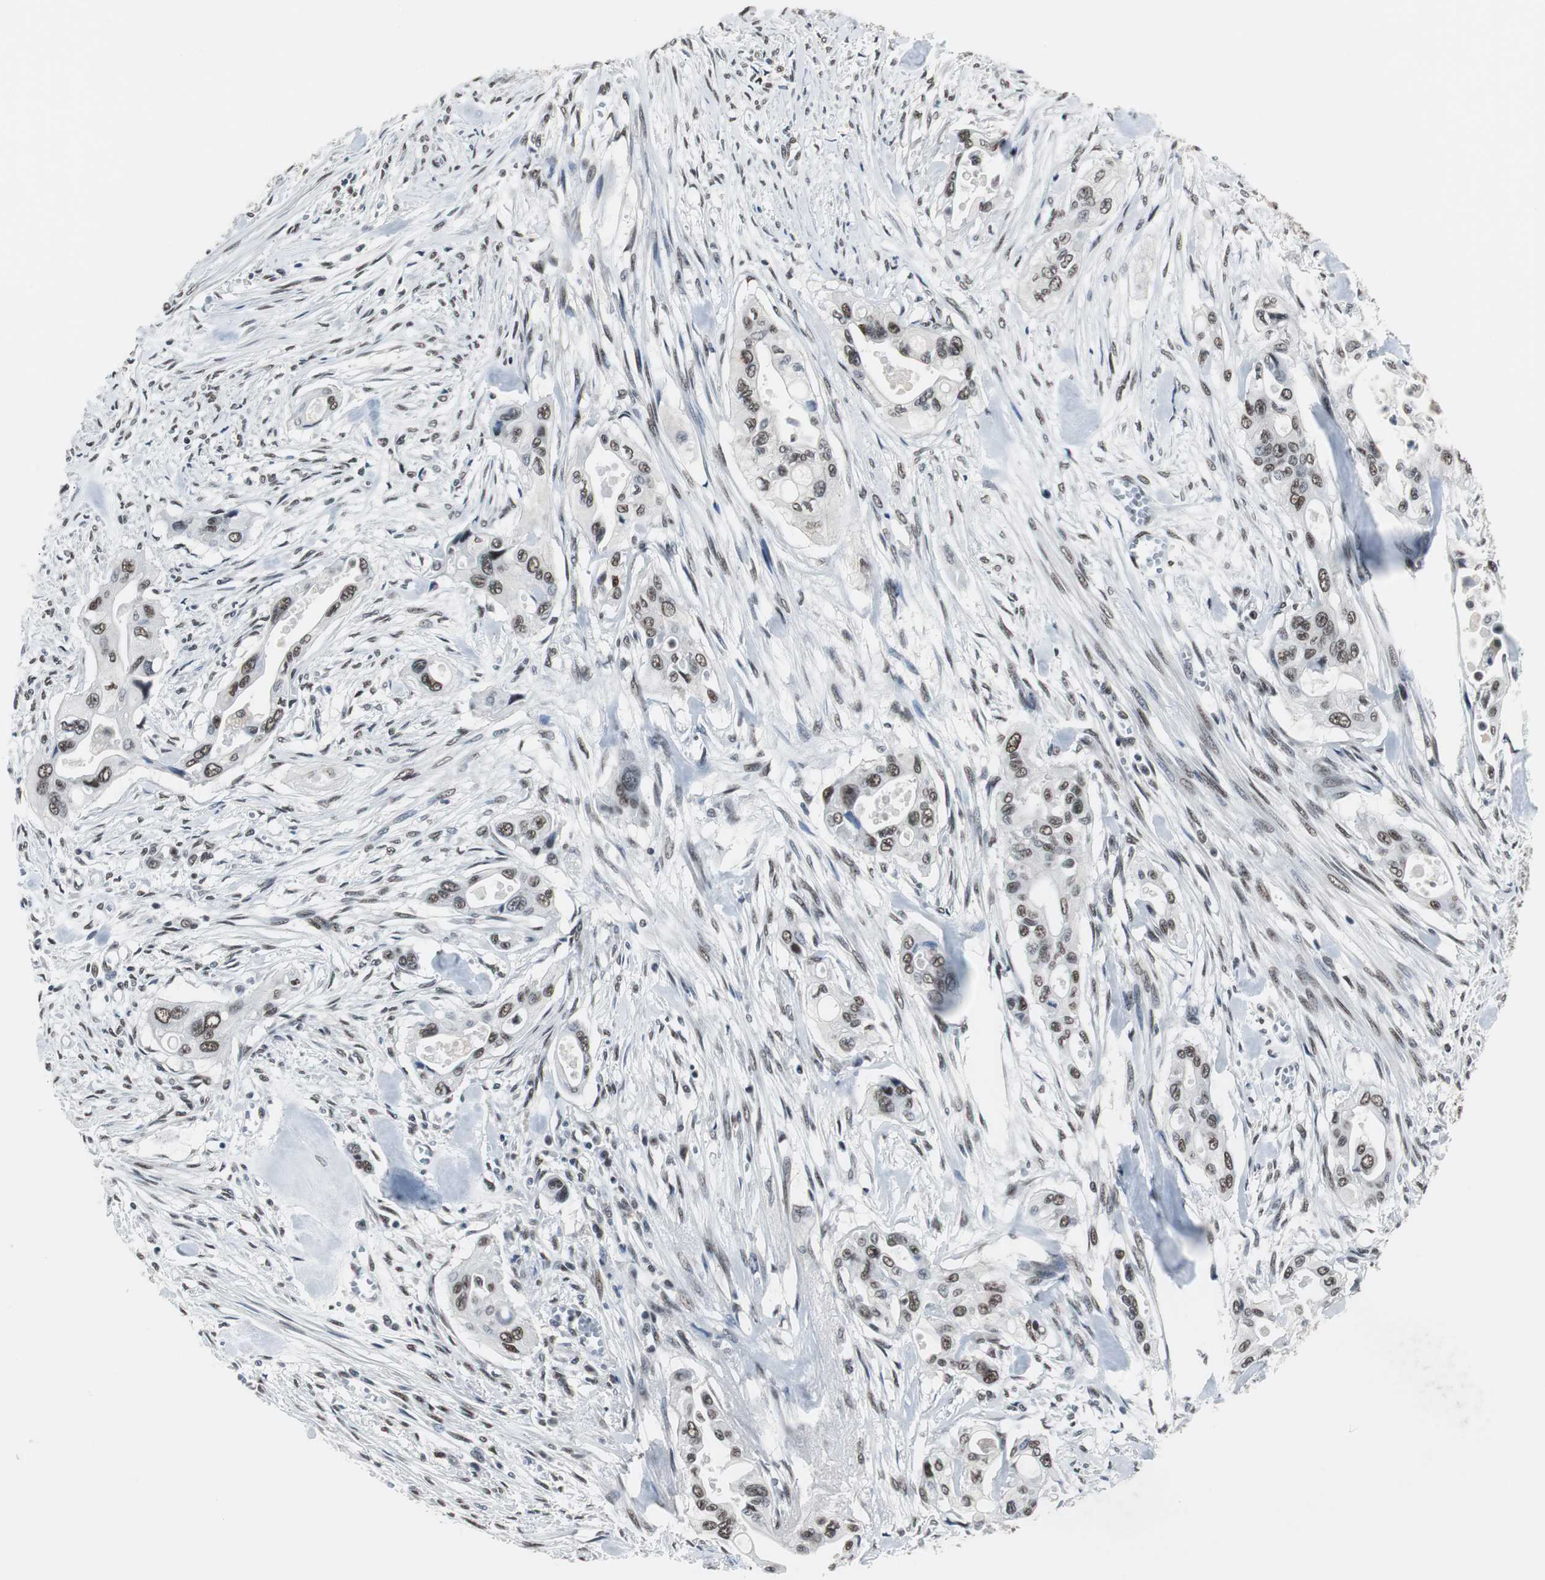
{"staining": {"intensity": "strong", "quantity": ">75%", "location": "nuclear"}, "tissue": "pancreatic cancer", "cell_type": "Tumor cells", "image_type": "cancer", "snomed": [{"axis": "morphology", "description": "Adenocarcinoma, NOS"}, {"axis": "topography", "description": "Pancreas"}], "caption": "Immunohistochemical staining of human adenocarcinoma (pancreatic) displays high levels of strong nuclear expression in about >75% of tumor cells. Using DAB (brown) and hematoxylin (blue) stains, captured at high magnification using brightfield microscopy.", "gene": "TAF7", "patient": {"sex": "male", "age": 77}}